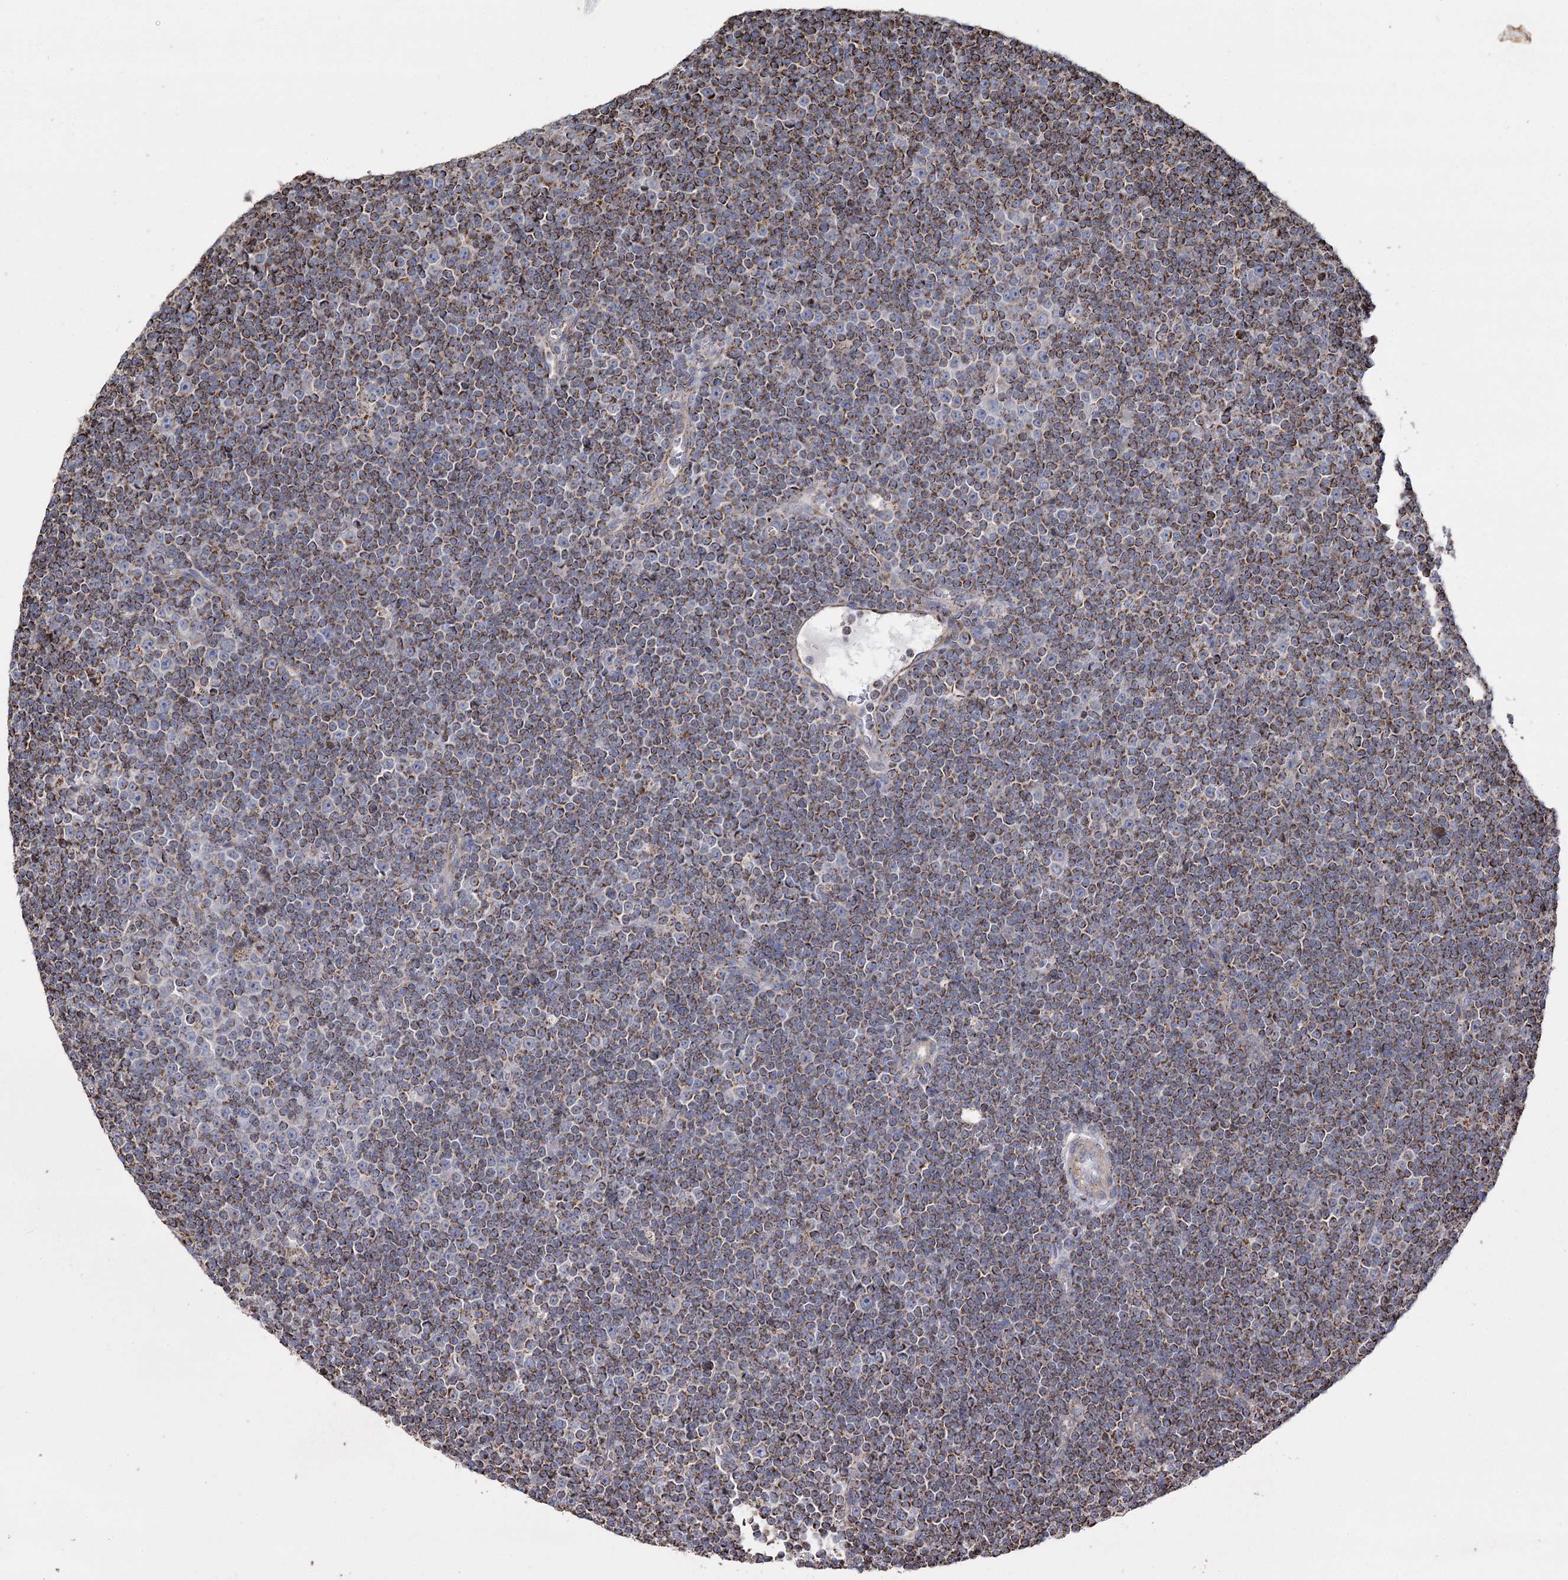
{"staining": {"intensity": "strong", "quantity": "25%-75%", "location": "cytoplasmic/membranous"}, "tissue": "lymphoma", "cell_type": "Tumor cells", "image_type": "cancer", "snomed": [{"axis": "morphology", "description": "Malignant lymphoma, non-Hodgkin's type, Low grade"}, {"axis": "topography", "description": "Lymph node"}], "caption": "A brown stain highlights strong cytoplasmic/membranous positivity of a protein in malignant lymphoma, non-Hodgkin's type (low-grade) tumor cells. The protein of interest is shown in brown color, while the nuclei are stained blue.", "gene": "RANBP3L", "patient": {"sex": "female", "age": 67}}